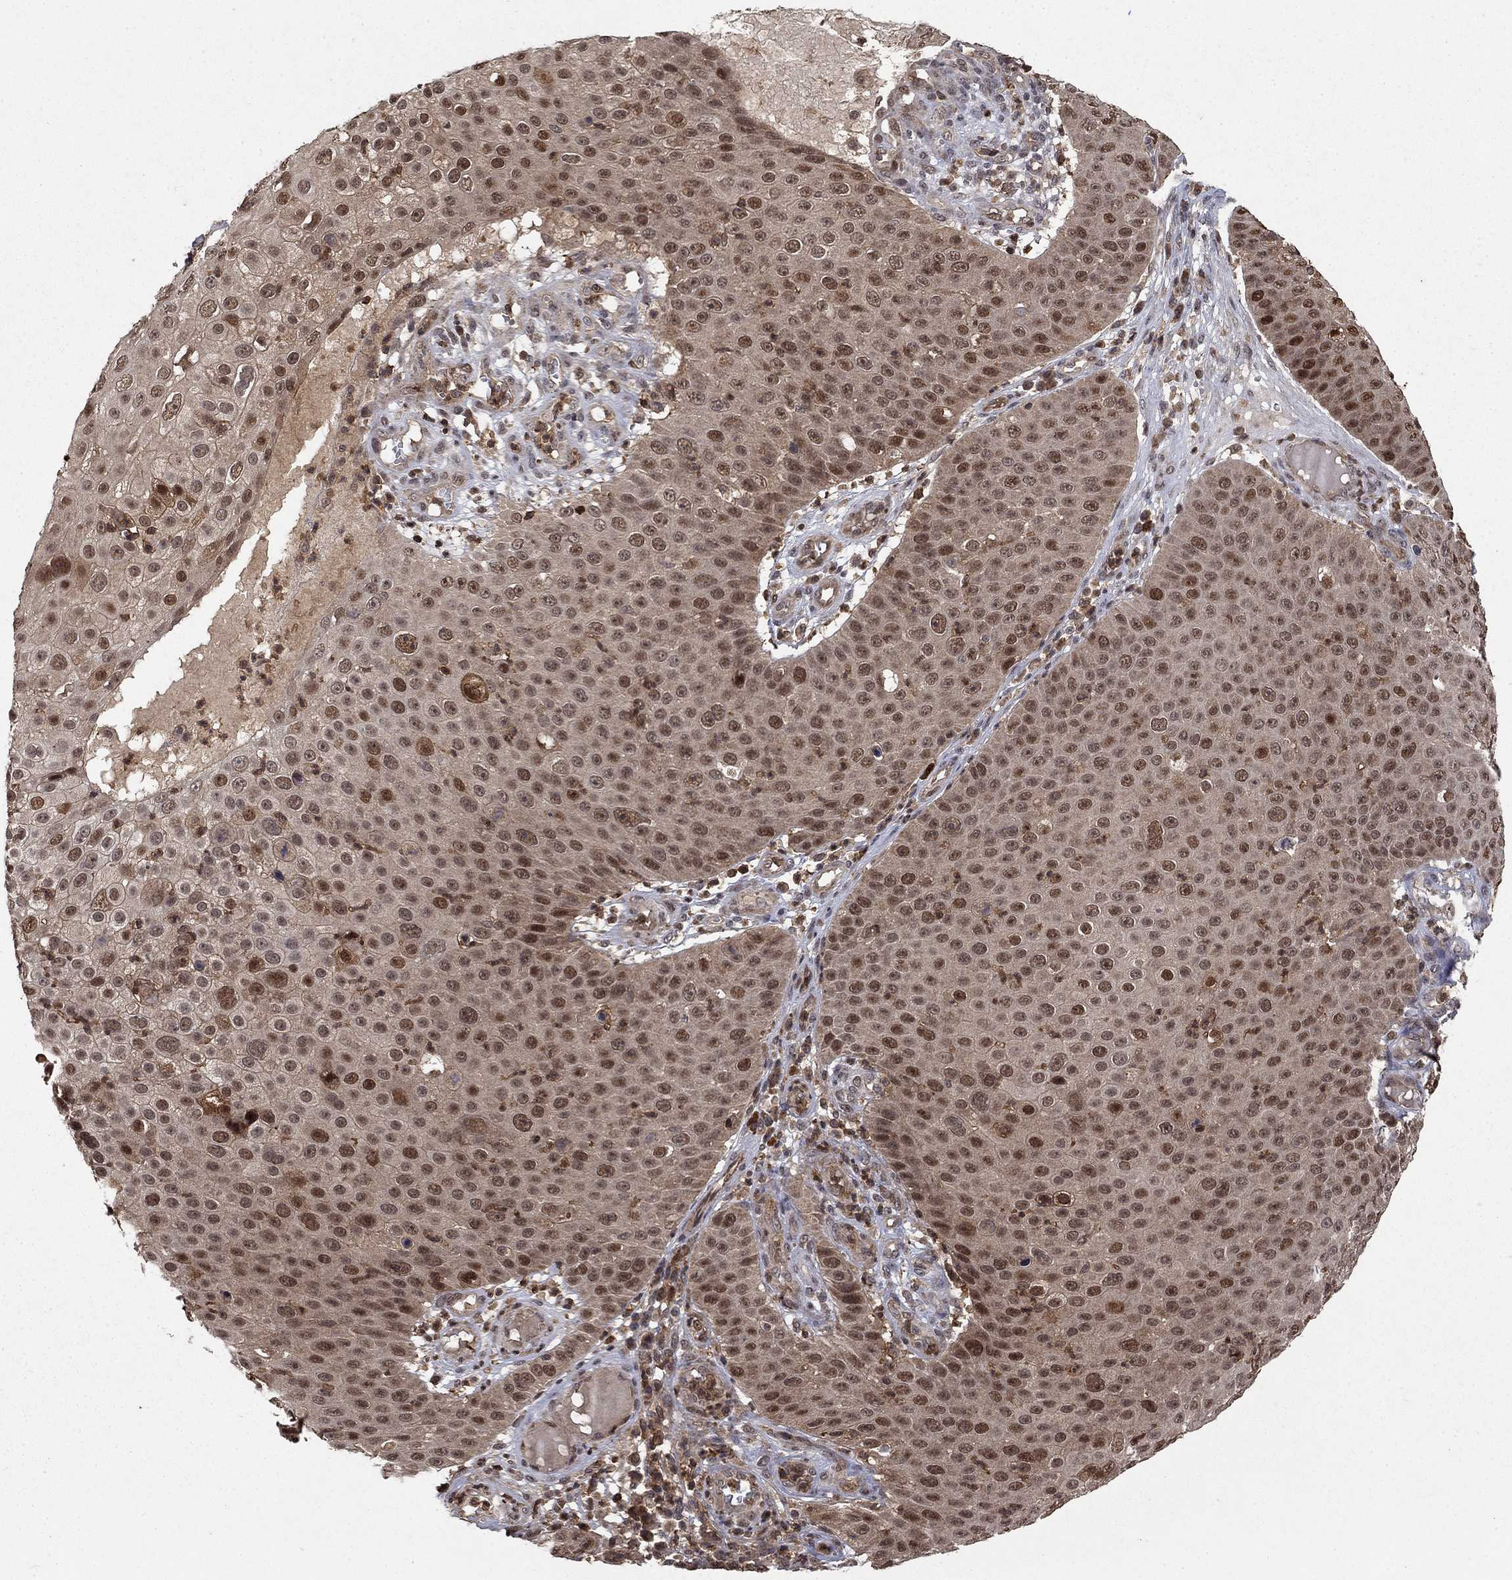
{"staining": {"intensity": "moderate", "quantity": "25%-75%", "location": "cytoplasmic/membranous,nuclear"}, "tissue": "skin cancer", "cell_type": "Tumor cells", "image_type": "cancer", "snomed": [{"axis": "morphology", "description": "Squamous cell carcinoma, NOS"}, {"axis": "topography", "description": "Skin"}], "caption": "Squamous cell carcinoma (skin) was stained to show a protein in brown. There is medium levels of moderate cytoplasmic/membranous and nuclear positivity in approximately 25%-75% of tumor cells. (DAB IHC with brightfield microscopy, high magnification).", "gene": "CCDC66", "patient": {"sex": "male", "age": 71}}